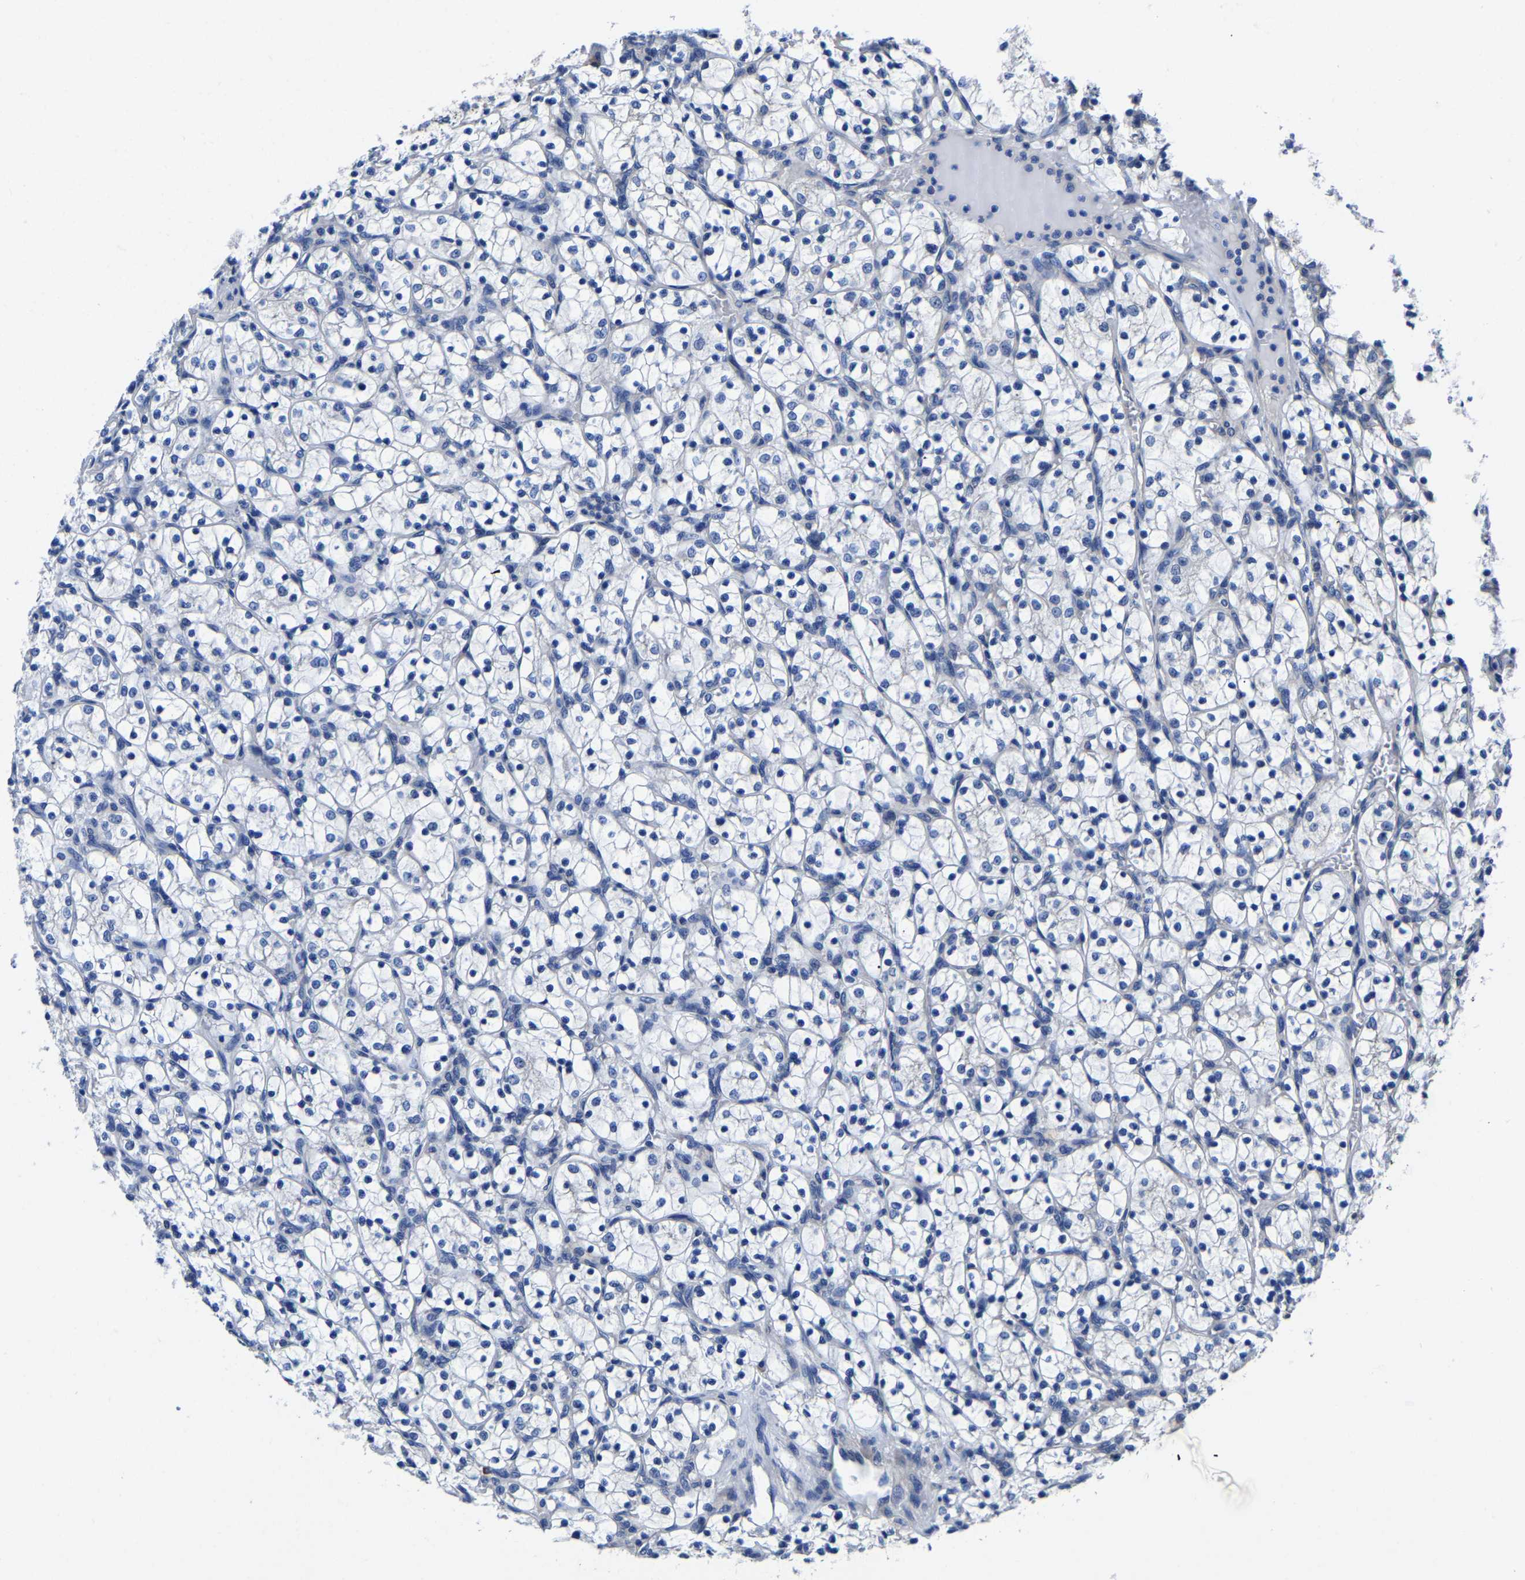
{"staining": {"intensity": "negative", "quantity": "none", "location": "none"}, "tissue": "renal cancer", "cell_type": "Tumor cells", "image_type": "cancer", "snomed": [{"axis": "morphology", "description": "Adenocarcinoma, NOS"}, {"axis": "topography", "description": "Kidney"}], "caption": "This is a photomicrograph of IHC staining of adenocarcinoma (renal), which shows no staining in tumor cells. (DAB immunohistochemistry visualized using brightfield microscopy, high magnification).", "gene": "SRPK2", "patient": {"sex": "female", "age": 69}}